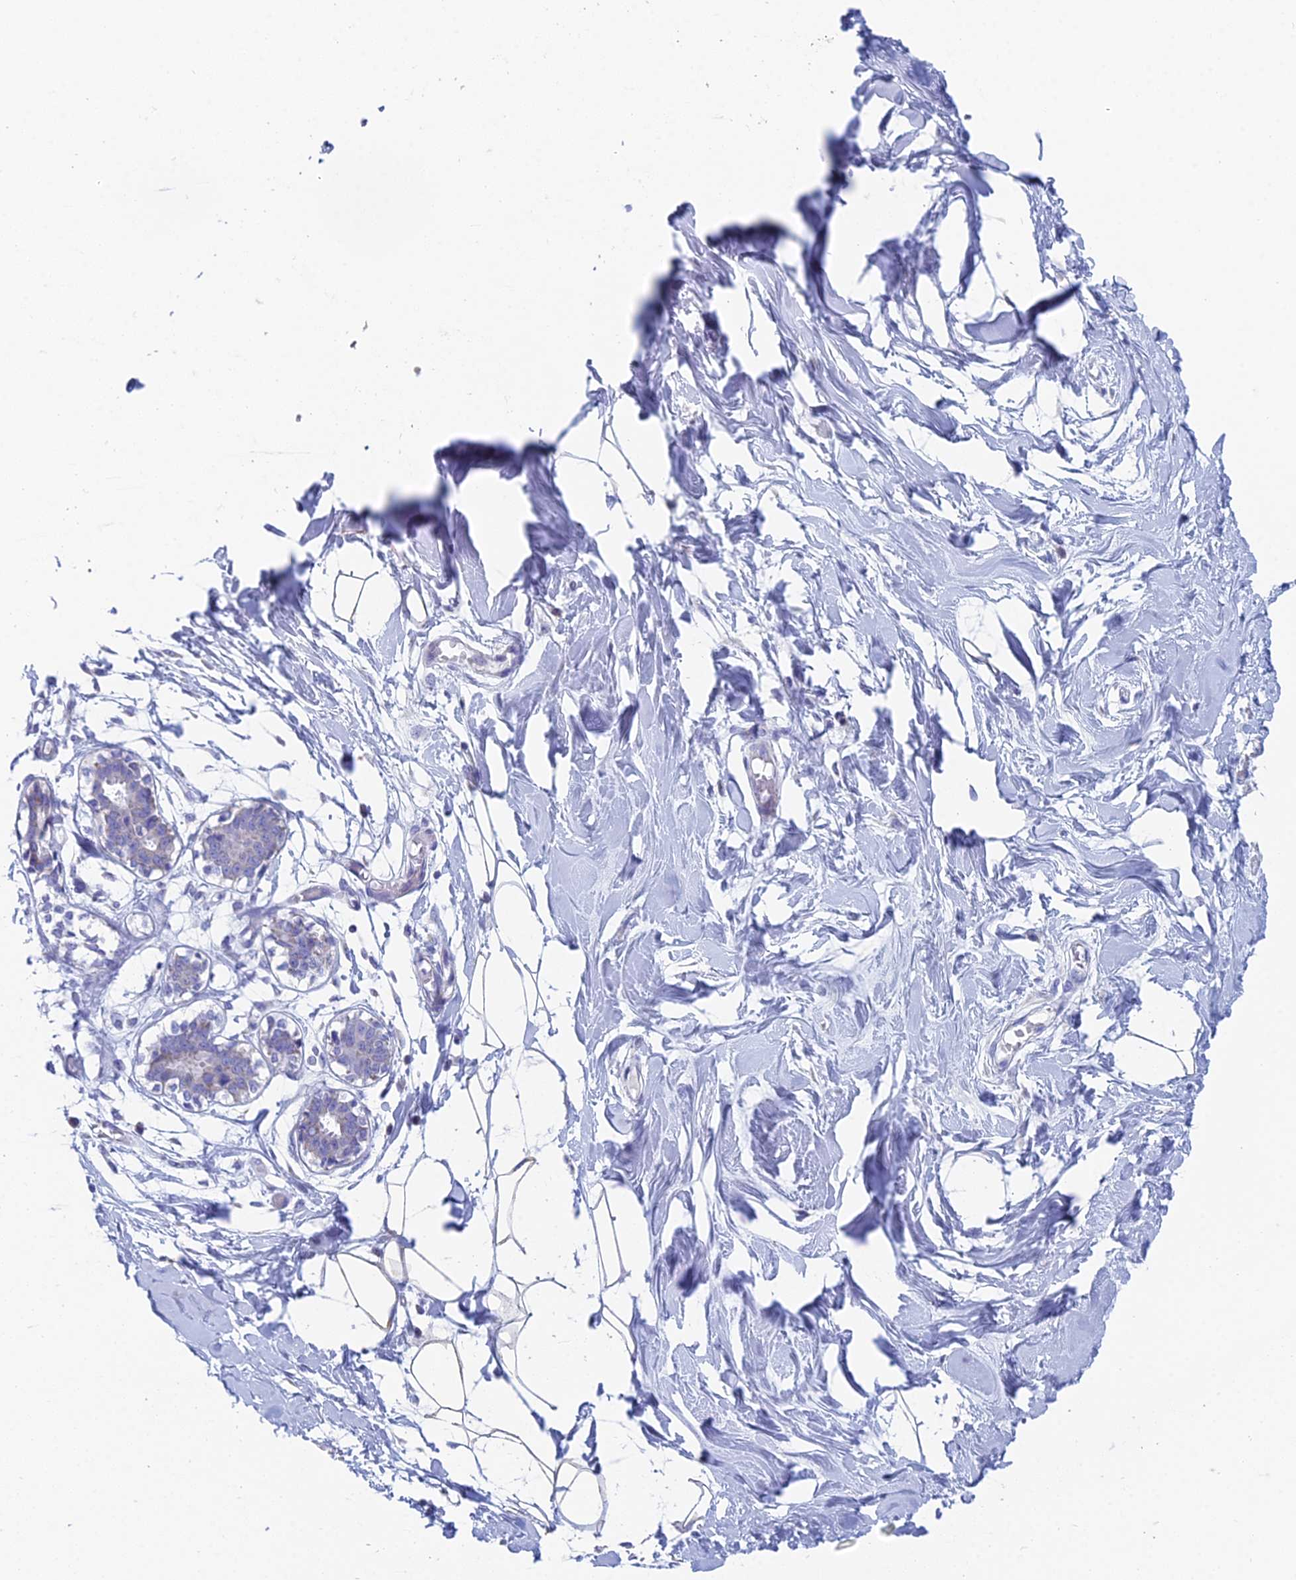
{"staining": {"intensity": "negative", "quantity": "none", "location": "none"}, "tissue": "breast", "cell_type": "Adipocytes", "image_type": "normal", "snomed": [{"axis": "morphology", "description": "Normal tissue, NOS"}, {"axis": "topography", "description": "Breast"}], "caption": "A high-resolution histopathology image shows immunohistochemistry (IHC) staining of benign breast, which reveals no significant expression in adipocytes.", "gene": "ACSM1", "patient": {"sex": "female", "age": 27}}